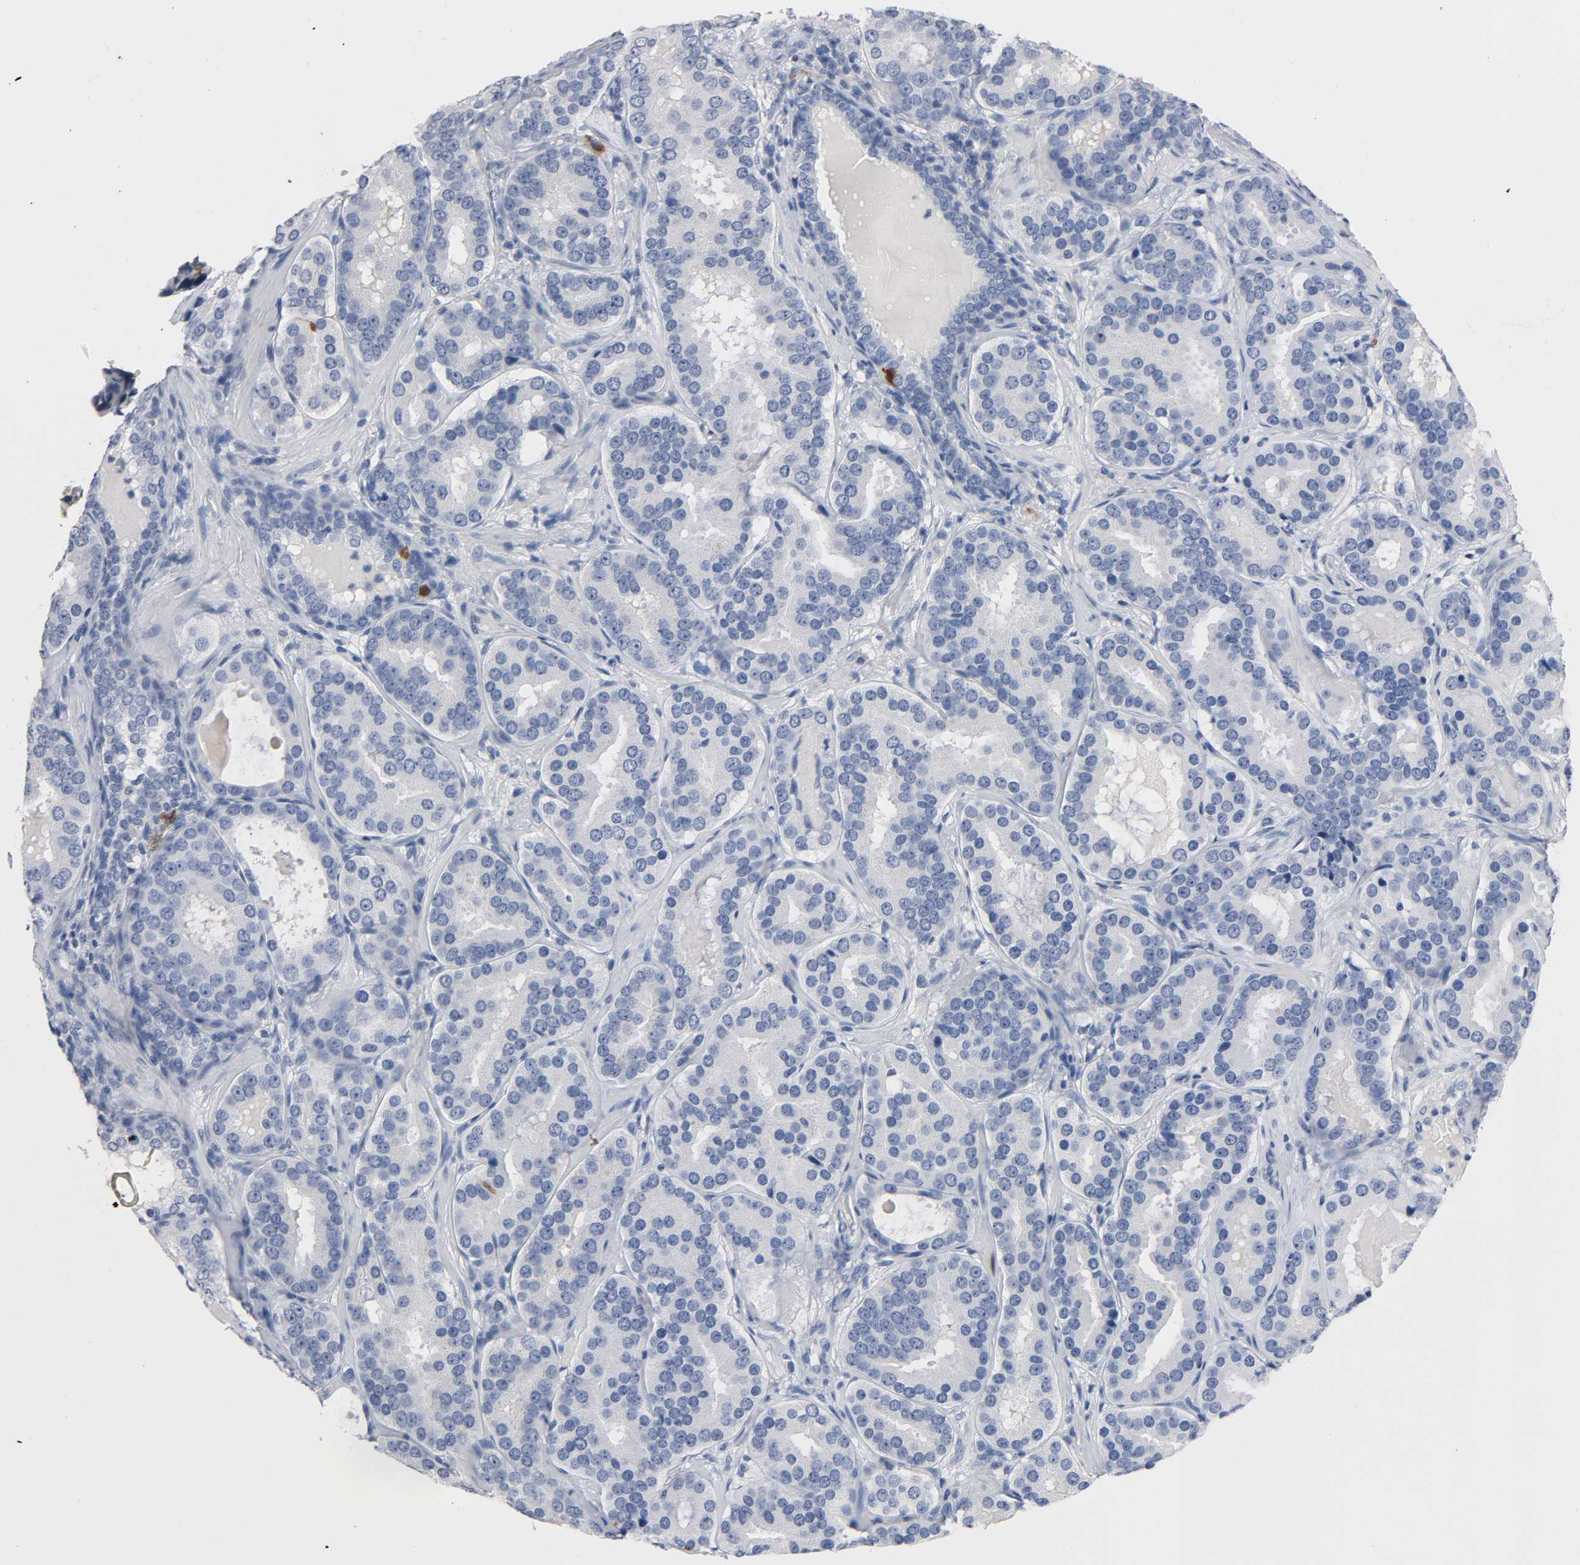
{"staining": {"intensity": "strong", "quantity": "<25%", "location": "cytoplasmic/membranous,nuclear"}, "tissue": "prostate cancer", "cell_type": "Tumor cells", "image_type": "cancer", "snomed": [{"axis": "morphology", "description": "Adenocarcinoma, Low grade"}, {"axis": "topography", "description": "Prostate"}], "caption": "DAB immunohistochemical staining of prostate cancer (low-grade adenocarcinoma) displays strong cytoplasmic/membranous and nuclear protein positivity in about <25% of tumor cells. The staining is performed using DAB (3,3'-diaminobenzidine) brown chromogen to label protein expression. The nuclei are counter-stained blue using hematoxylin.", "gene": "CDC20", "patient": {"sex": "male", "age": 59}}